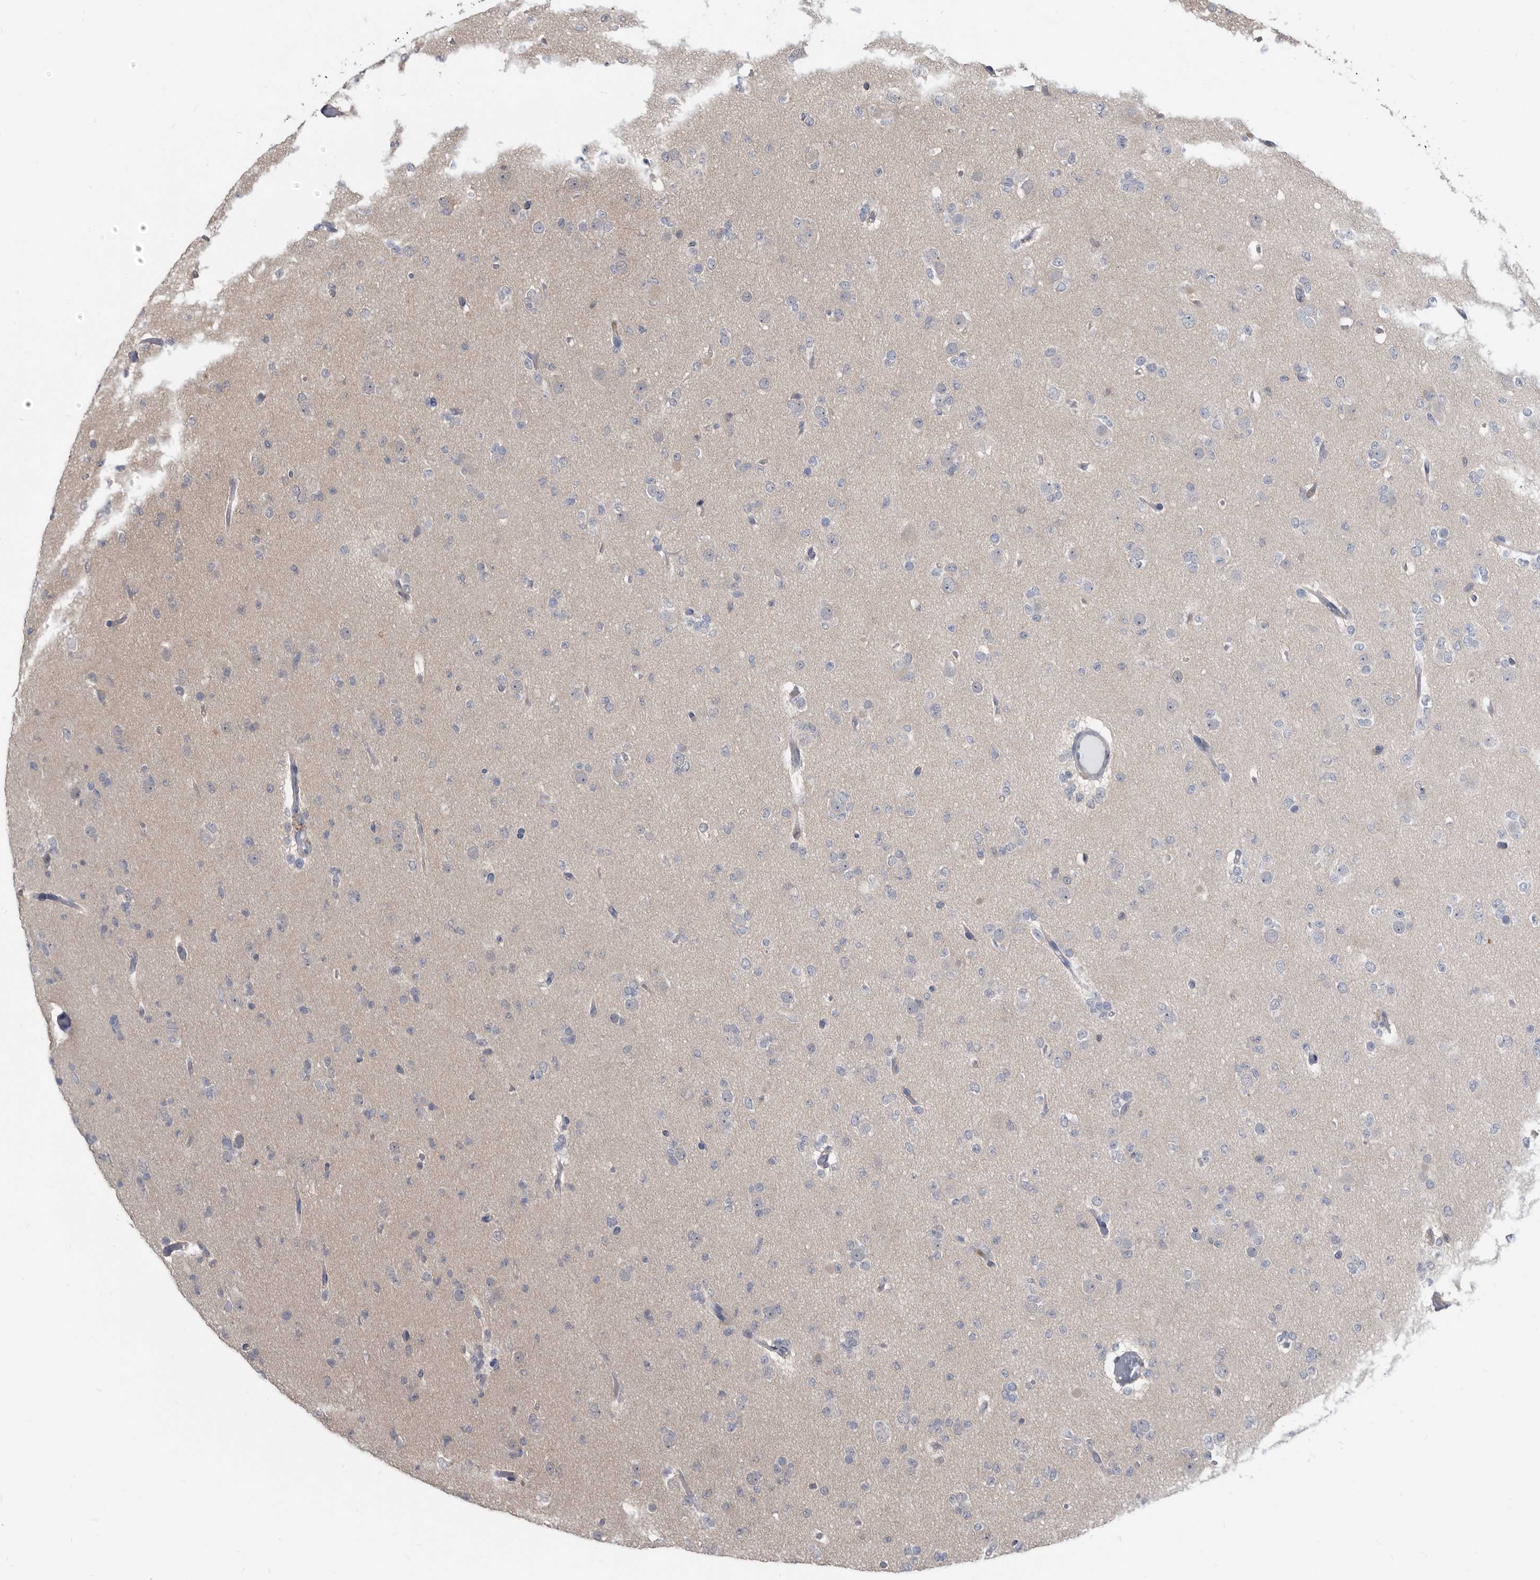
{"staining": {"intensity": "negative", "quantity": "none", "location": "none"}, "tissue": "glioma", "cell_type": "Tumor cells", "image_type": "cancer", "snomed": [{"axis": "morphology", "description": "Glioma, malignant, Low grade"}, {"axis": "topography", "description": "Brain"}], "caption": "The photomicrograph displays no staining of tumor cells in malignant low-grade glioma.", "gene": "APEH", "patient": {"sex": "female", "age": 22}}